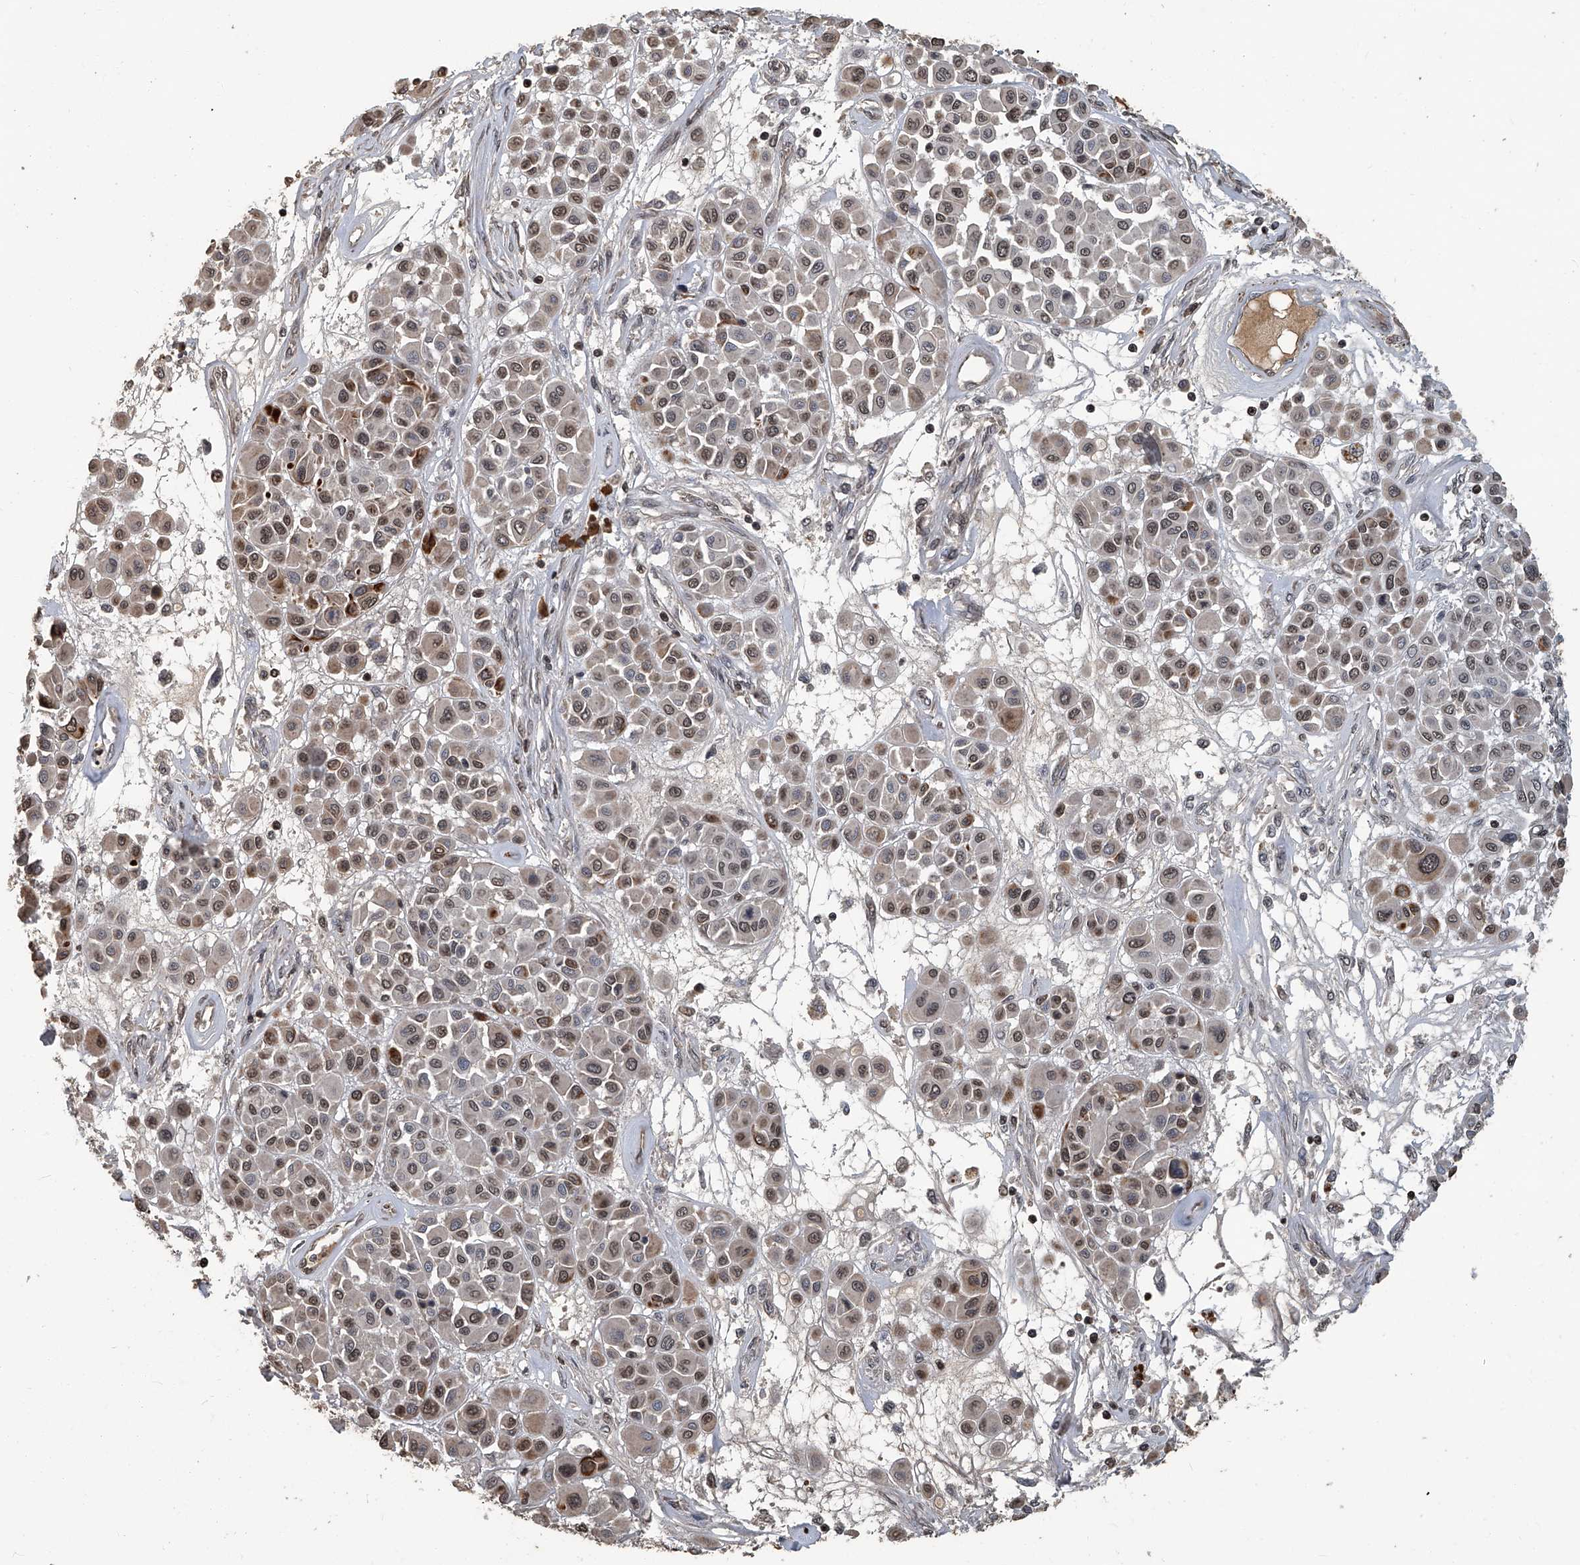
{"staining": {"intensity": "moderate", "quantity": "<25%", "location": "cytoplasmic/membranous"}, "tissue": "melanoma", "cell_type": "Tumor cells", "image_type": "cancer", "snomed": [{"axis": "morphology", "description": "Malignant melanoma, Metastatic site"}, {"axis": "topography", "description": "Soft tissue"}], "caption": "Human melanoma stained with a protein marker reveals moderate staining in tumor cells.", "gene": "GPR132", "patient": {"sex": "male", "age": 41}}